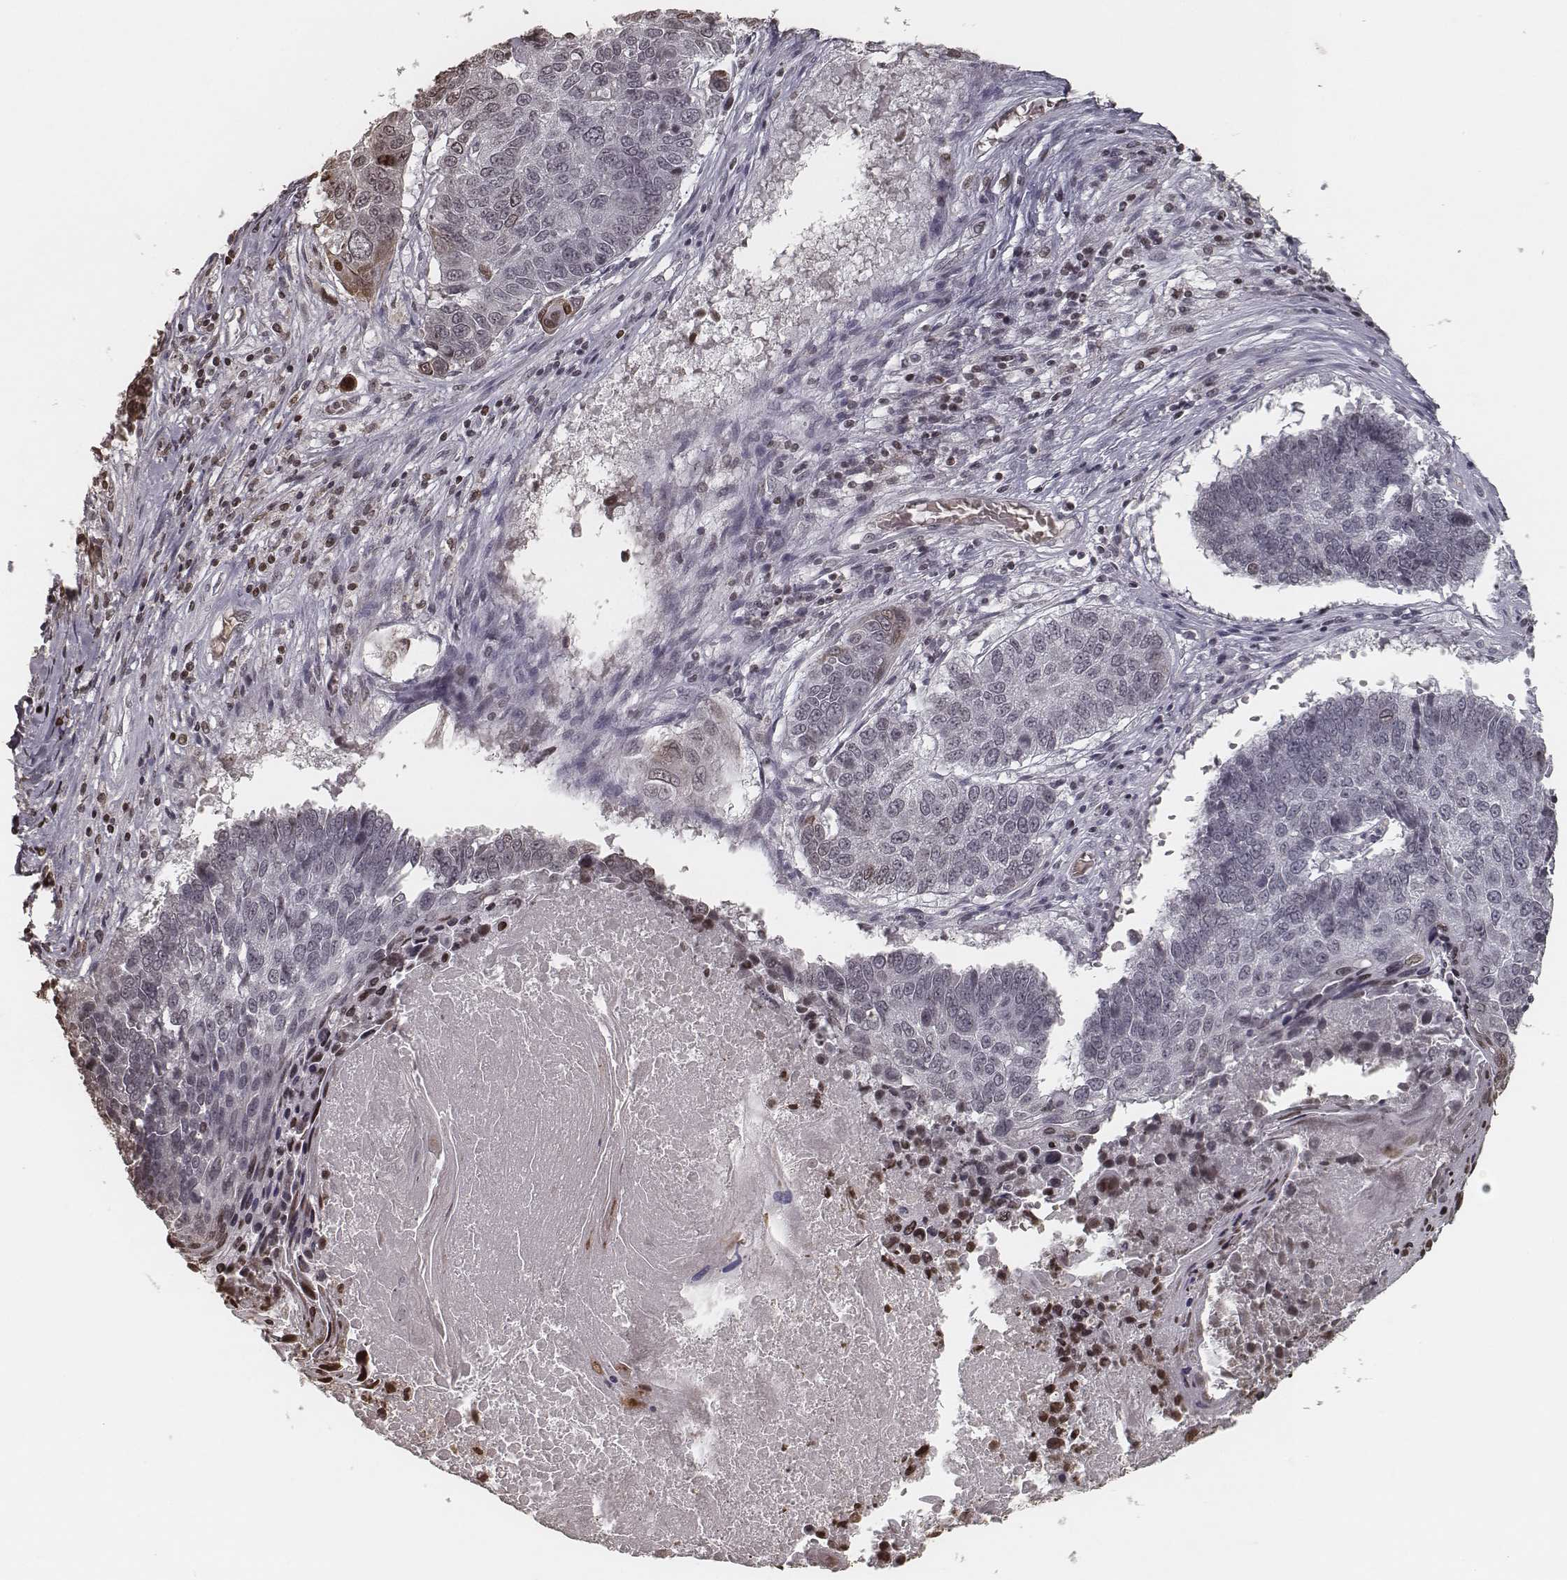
{"staining": {"intensity": "negative", "quantity": "none", "location": "none"}, "tissue": "lung cancer", "cell_type": "Tumor cells", "image_type": "cancer", "snomed": [{"axis": "morphology", "description": "Squamous cell carcinoma, NOS"}, {"axis": "topography", "description": "Lung"}], "caption": "DAB immunohistochemical staining of lung cancer demonstrates no significant expression in tumor cells.", "gene": "HMGA2", "patient": {"sex": "male", "age": 73}}